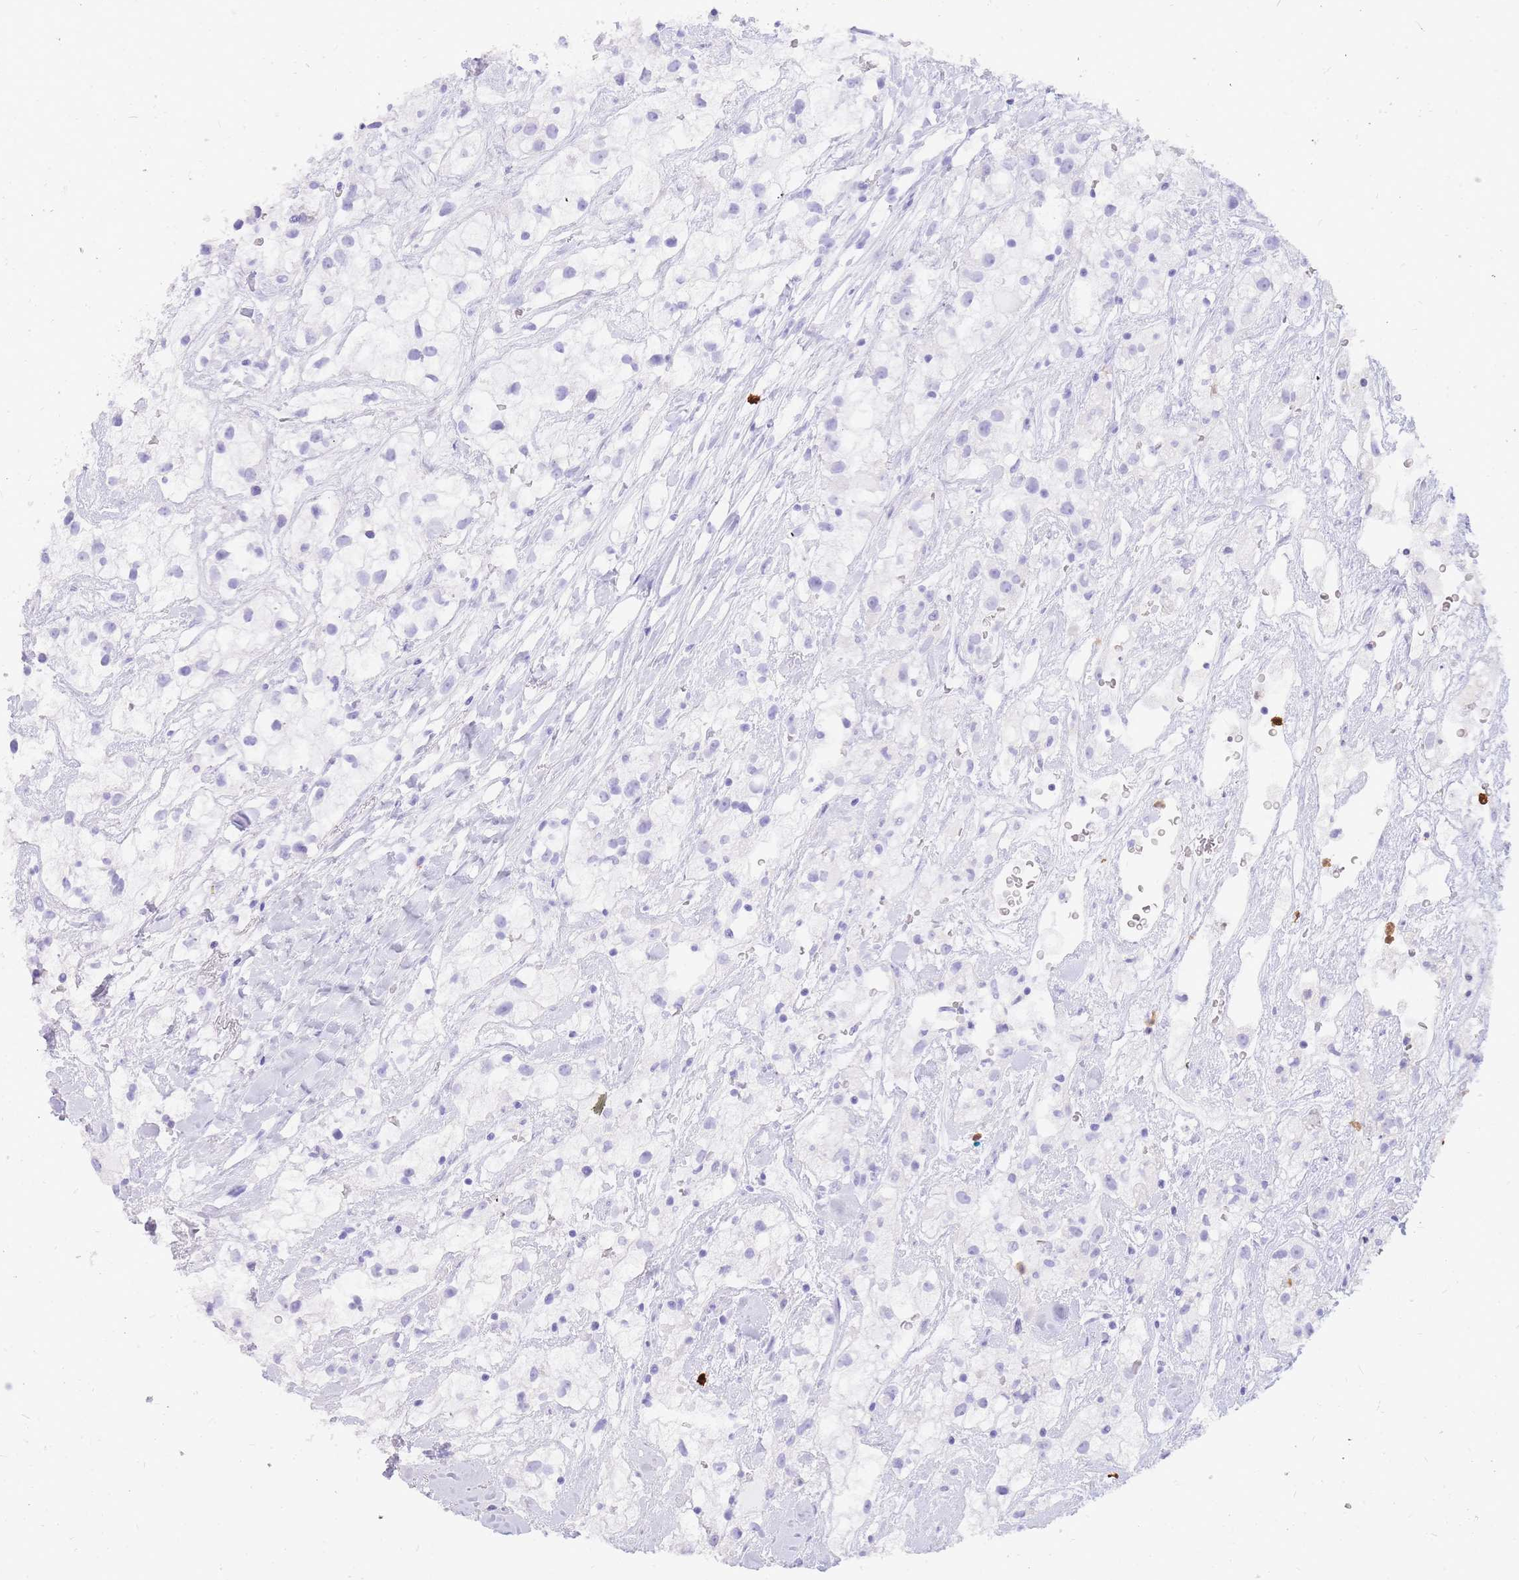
{"staining": {"intensity": "negative", "quantity": "none", "location": "none"}, "tissue": "renal cancer", "cell_type": "Tumor cells", "image_type": "cancer", "snomed": [{"axis": "morphology", "description": "Adenocarcinoma, NOS"}, {"axis": "topography", "description": "Kidney"}], "caption": "Tumor cells are negative for brown protein staining in renal cancer. (DAB immunohistochemistry (IHC), high magnification).", "gene": "HERC1", "patient": {"sex": "male", "age": 59}}